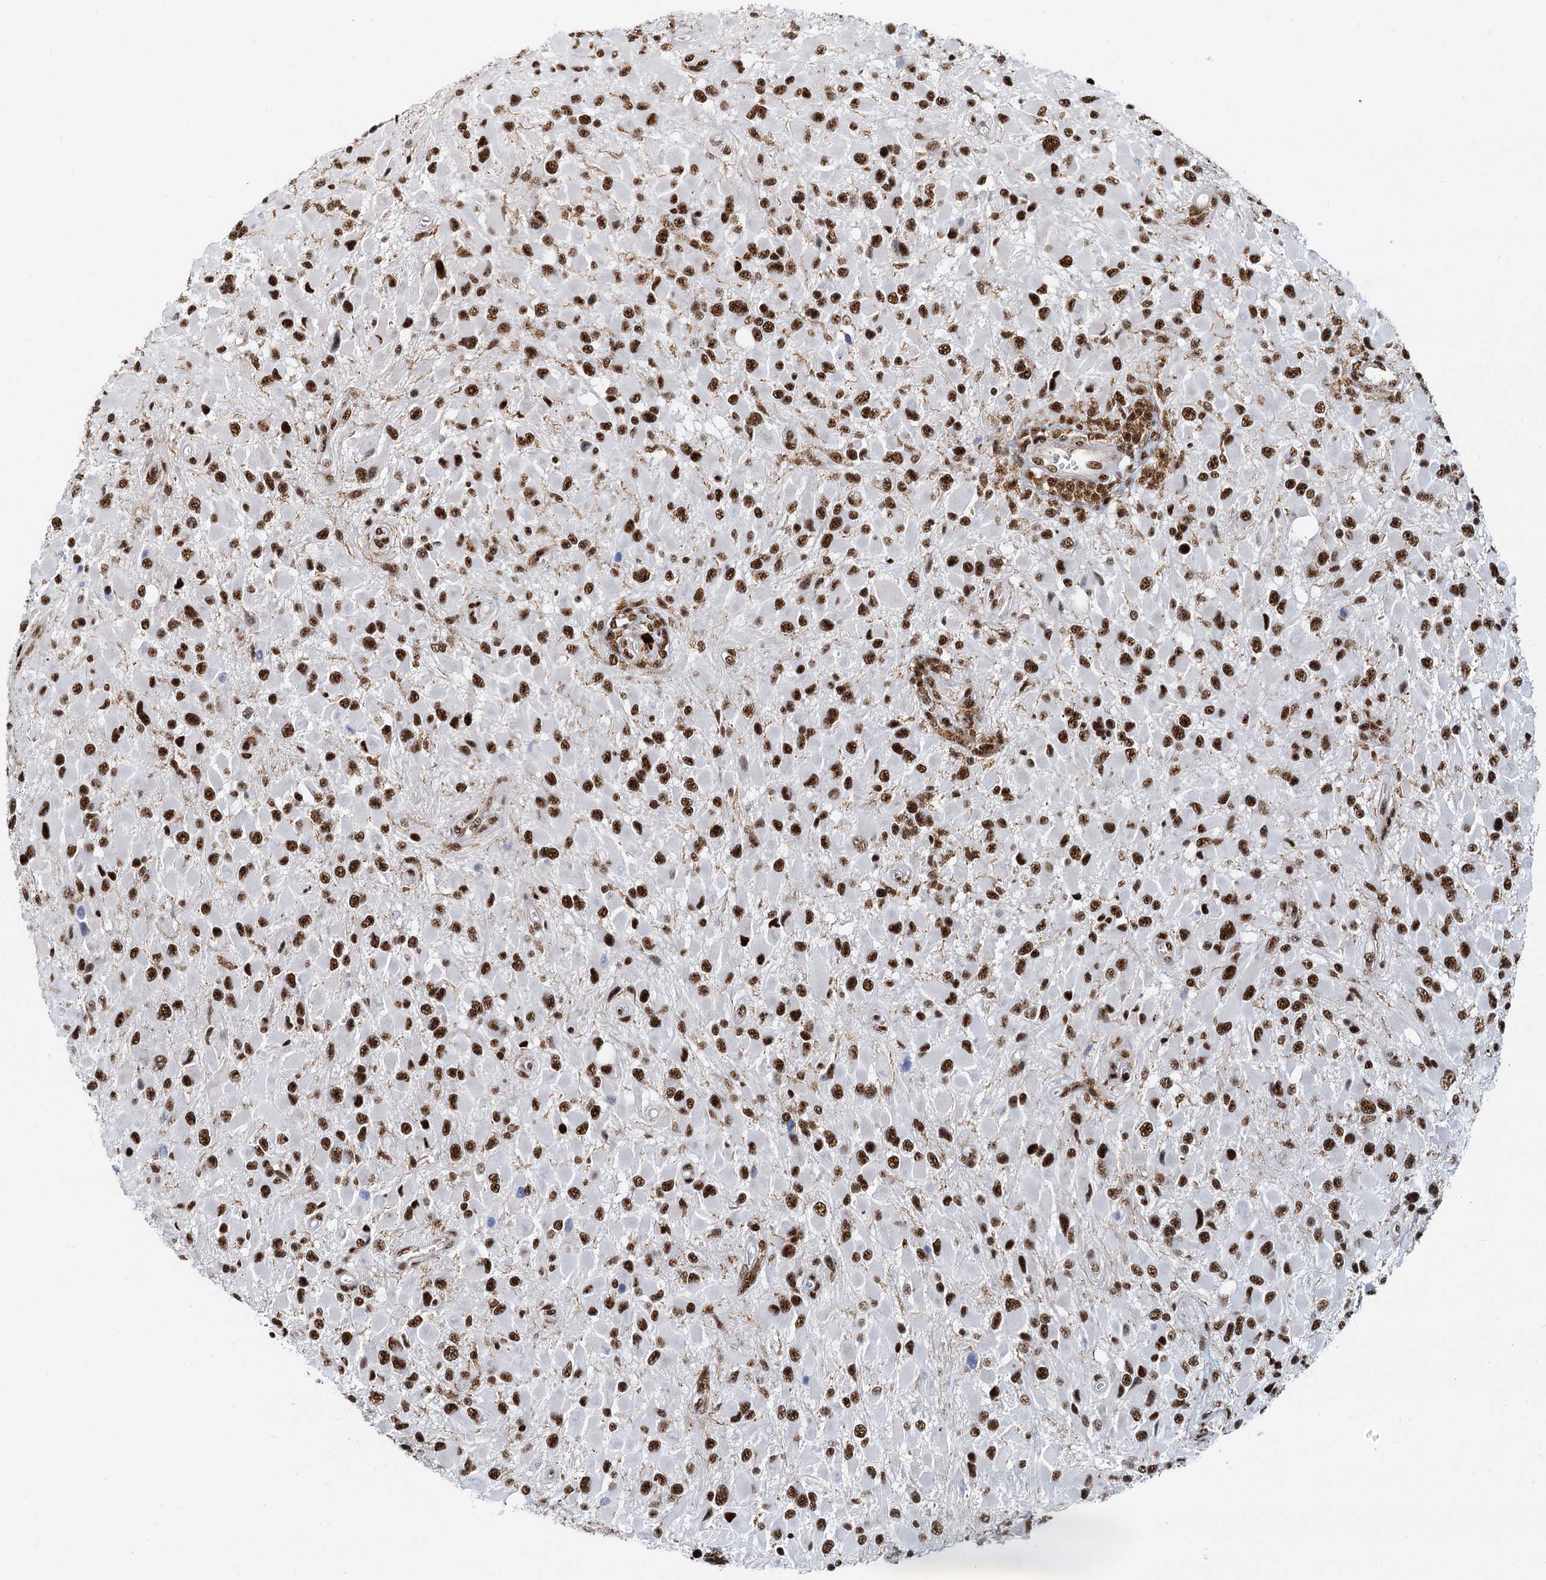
{"staining": {"intensity": "strong", "quantity": ">75%", "location": "nuclear"}, "tissue": "glioma", "cell_type": "Tumor cells", "image_type": "cancer", "snomed": [{"axis": "morphology", "description": "Glioma, malignant, High grade"}, {"axis": "topography", "description": "Brain"}], "caption": "Immunohistochemistry micrograph of neoplastic tissue: human high-grade glioma (malignant) stained using IHC reveals high levels of strong protein expression localized specifically in the nuclear of tumor cells, appearing as a nuclear brown color.", "gene": "RBM26", "patient": {"sex": "male", "age": 53}}